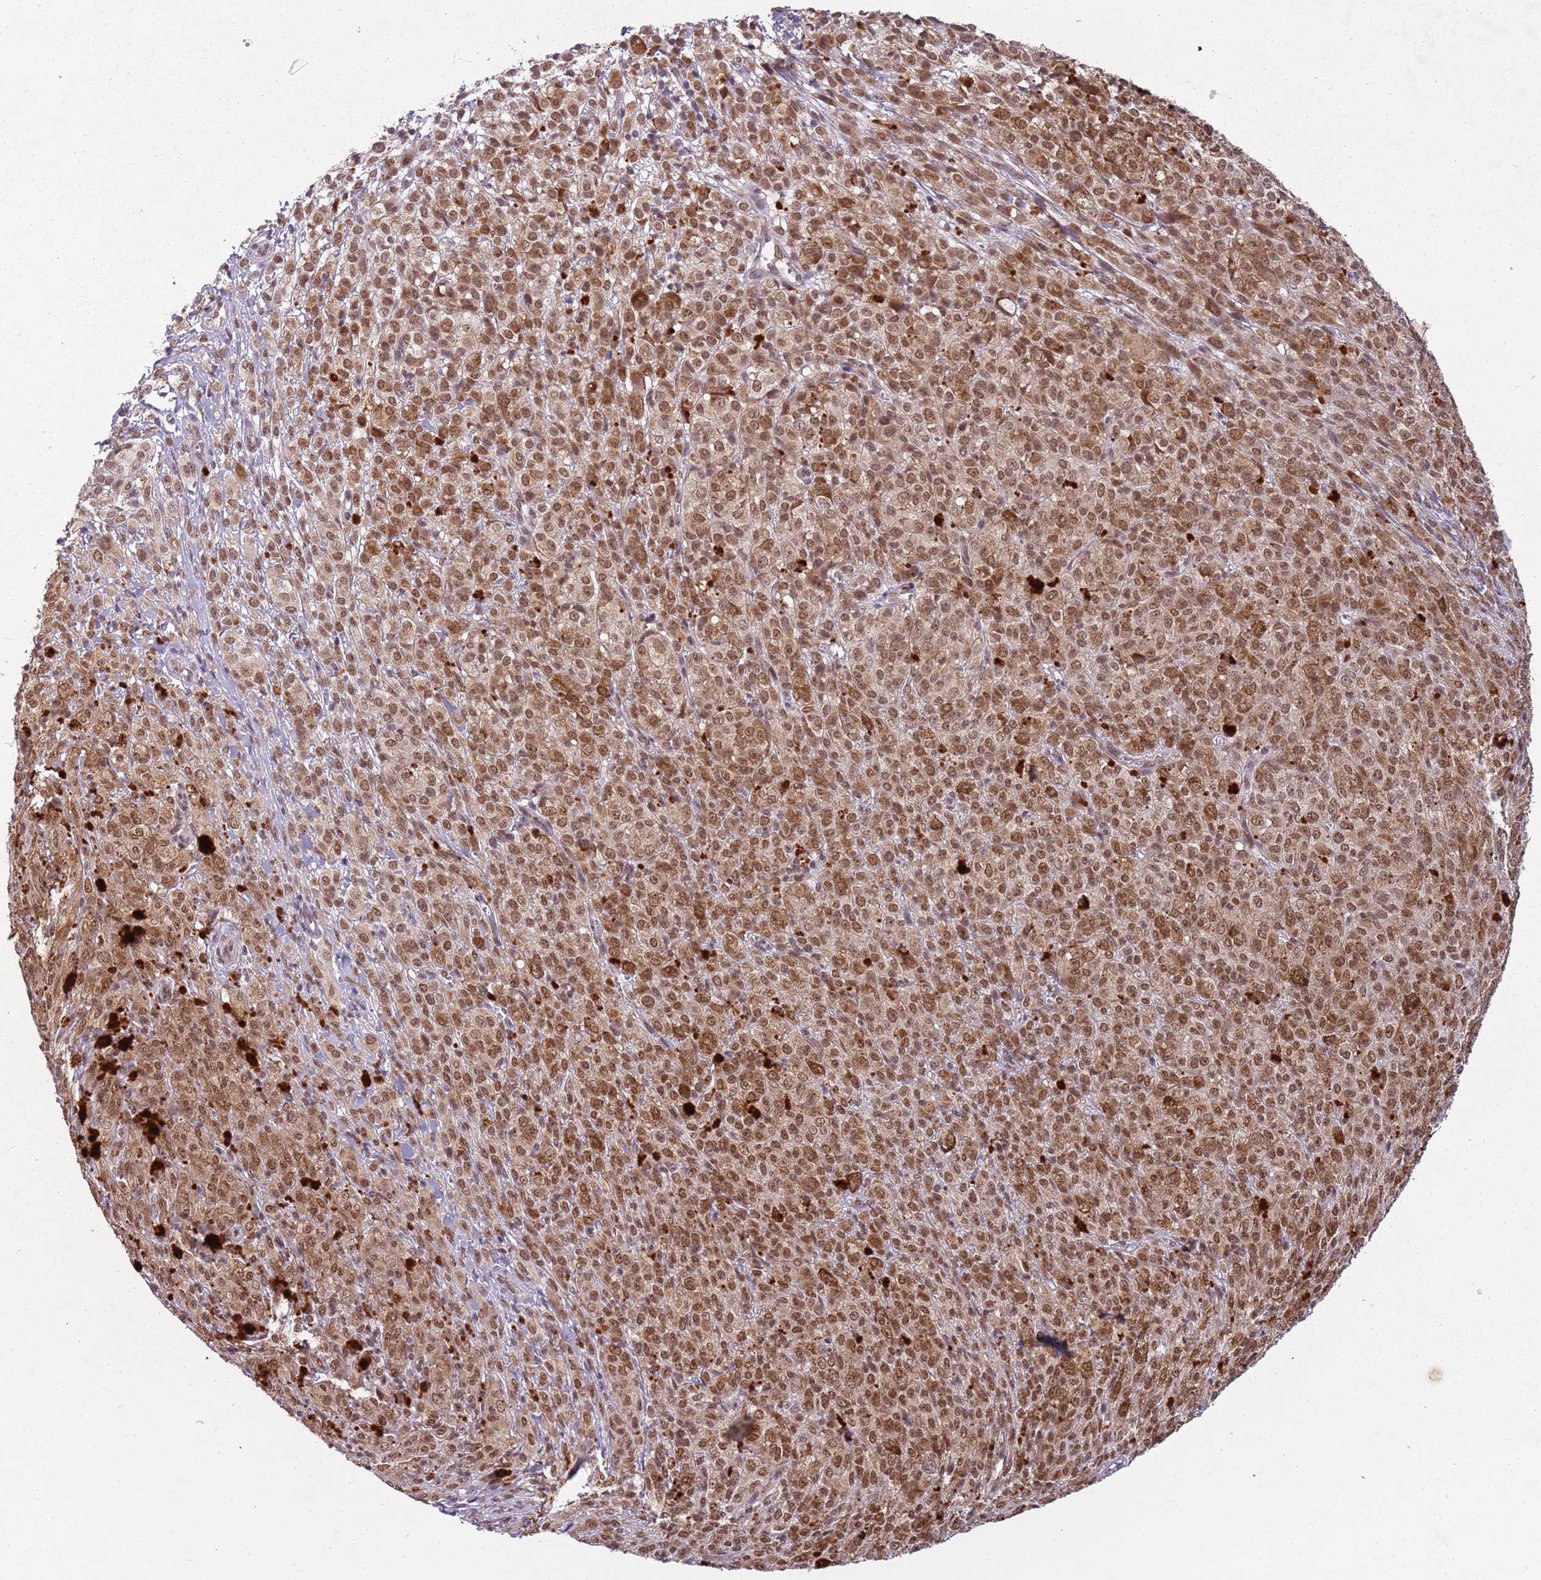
{"staining": {"intensity": "strong", "quantity": ">75%", "location": "nuclear"}, "tissue": "melanoma", "cell_type": "Tumor cells", "image_type": "cancer", "snomed": [{"axis": "morphology", "description": "Malignant melanoma, NOS"}, {"axis": "topography", "description": "Skin"}], "caption": "High-power microscopy captured an immunohistochemistry (IHC) histopathology image of malignant melanoma, revealing strong nuclear staining in about >75% of tumor cells.", "gene": "FAM120AOS", "patient": {"sex": "female", "age": 52}}